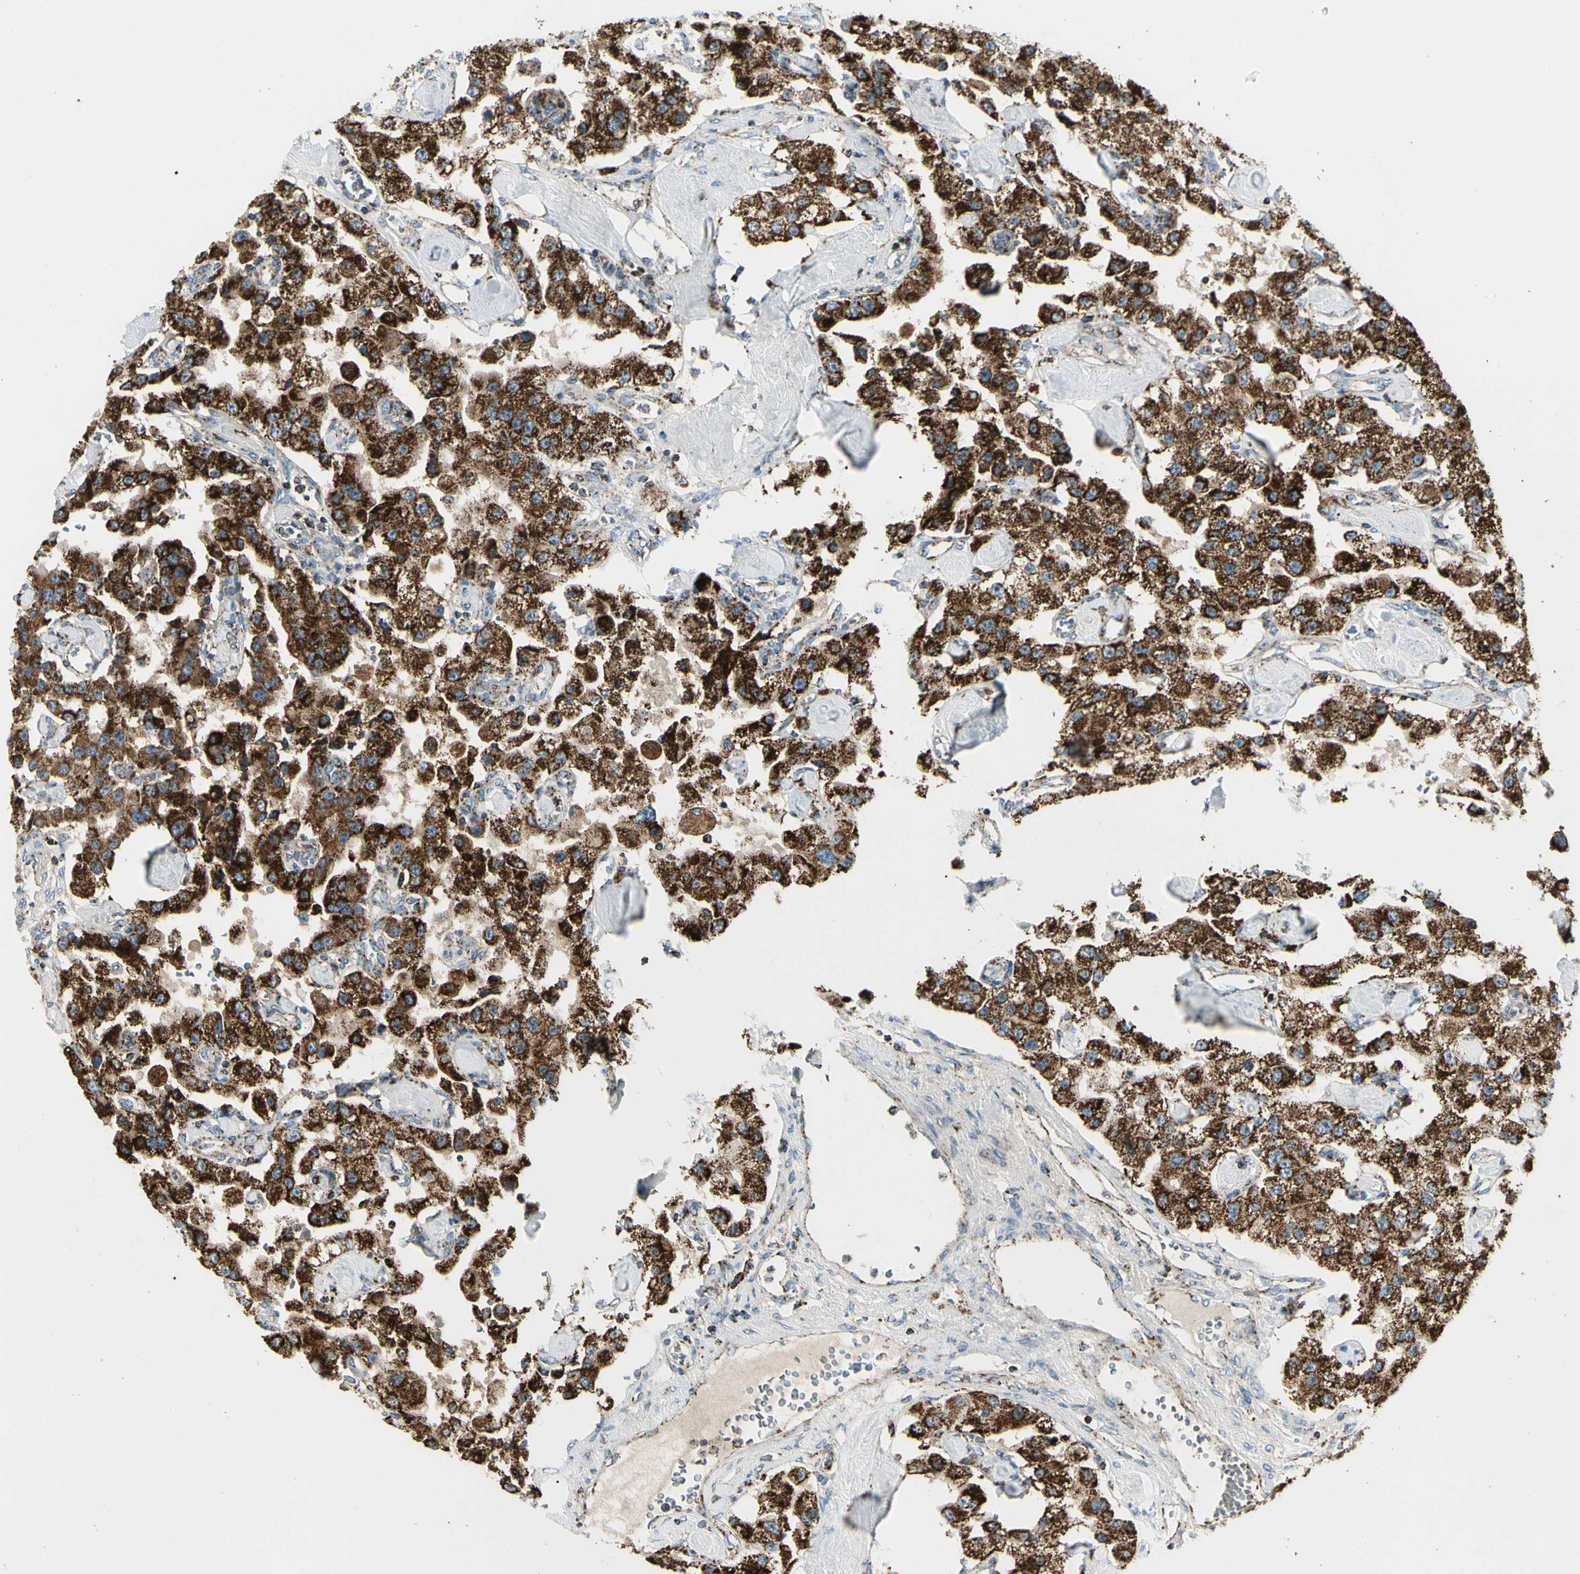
{"staining": {"intensity": "strong", "quantity": ">75%", "location": "cytoplasmic/membranous"}, "tissue": "carcinoid", "cell_type": "Tumor cells", "image_type": "cancer", "snomed": [{"axis": "morphology", "description": "Carcinoid, malignant, NOS"}, {"axis": "topography", "description": "Pancreas"}], "caption": "A brown stain shows strong cytoplasmic/membranous staining of a protein in malignant carcinoid tumor cells. The protein is stained brown, and the nuclei are stained in blue (DAB IHC with brightfield microscopy, high magnification).", "gene": "ME2", "patient": {"sex": "male", "age": 41}}